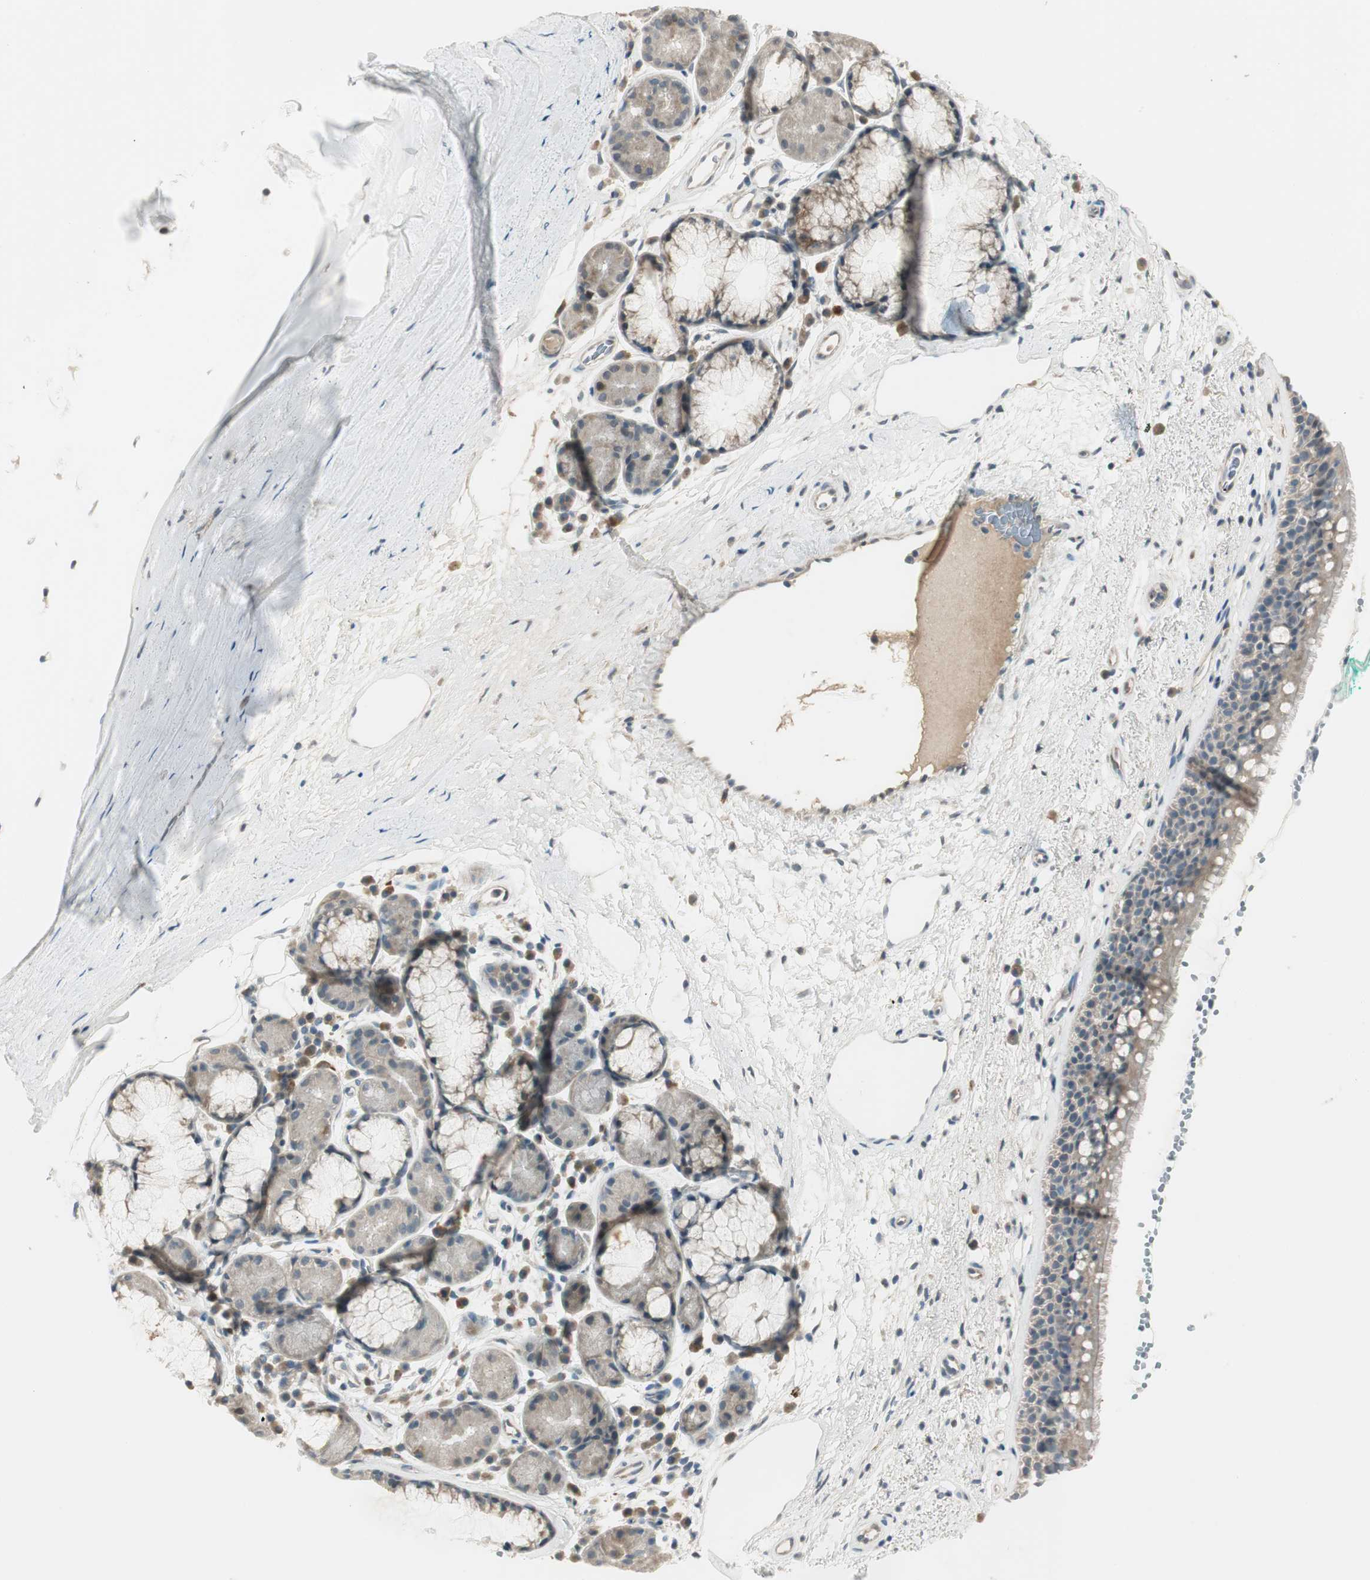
{"staining": {"intensity": "weak", "quantity": "25%-75%", "location": "cytoplasmic/membranous"}, "tissue": "bronchus", "cell_type": "Respiratory epithelial cells", "image_type": "normal", "snomed": [{"axis": "morphology", "description": "Normal tissue, NOS"}, {"axis": "topography", "description": "Bronchus"}], "caption": "Protein expression analysis of unremarkable bronchus shows weak cytoplasmic/membranous staining in about 25%-75% of respiratory epithelial cells. Using DAB (3,3'-diaminobenzidine) (brown) and hematoxylin (blue) stains, captured at high magnification using brightfield microscopy.", "gene": "PCDHB15", "patient": {"sex": "female", "age": 54}}